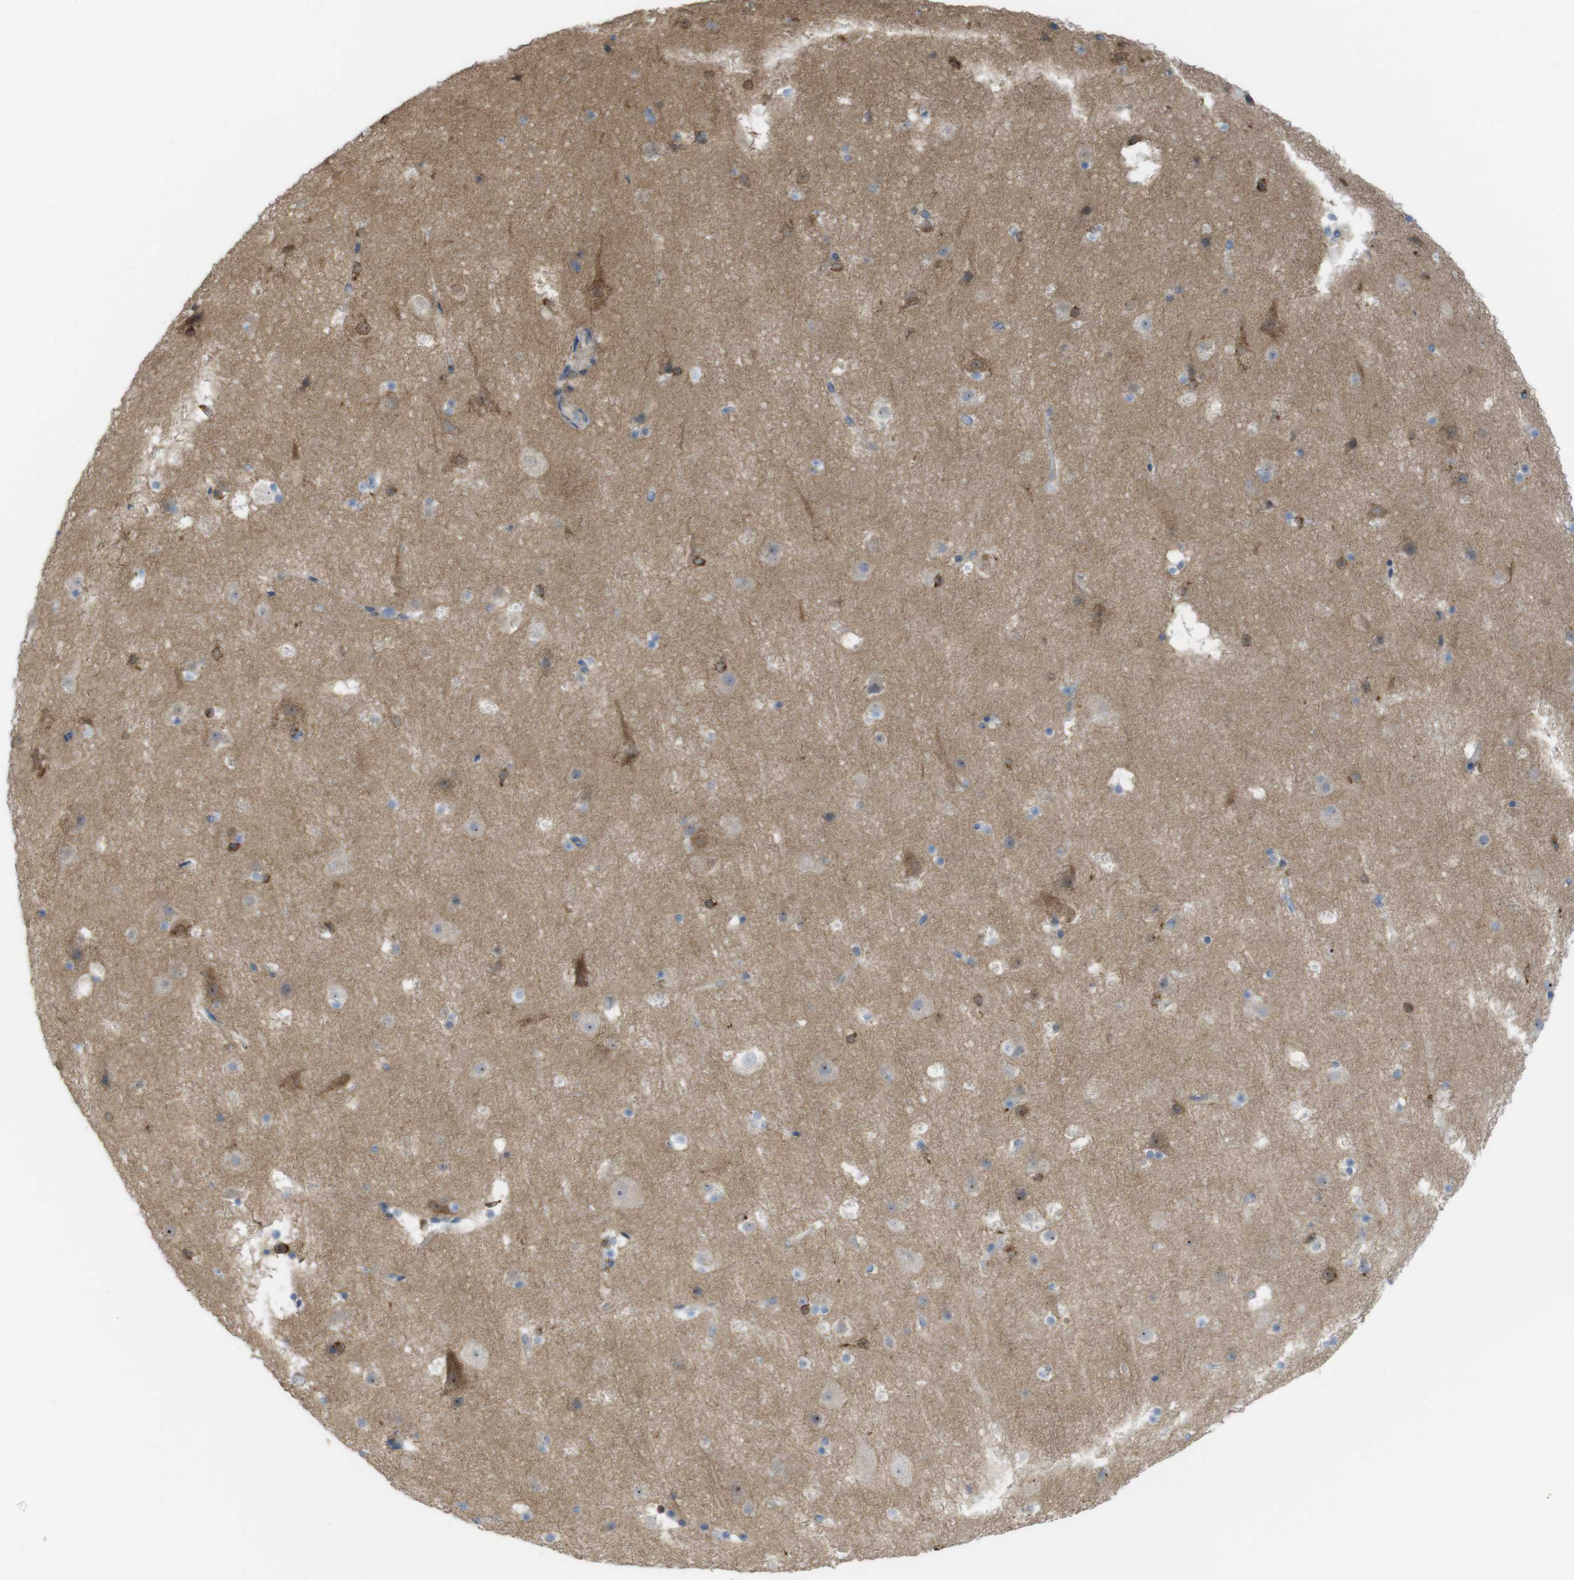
{"staining": {"intensity": "negative", "quantity": "none", "location": "none"}, "tissue": "cerebral cortex", "cell_type": "Endothelial cells", "image_type": "normal", "snomed": [{"axis": "morphology", "description": "Normal tissue, NOS"}, {"axis": "topography", "description": "Cerebral cortex"}], "caption": "Endothelial cells show no significant protein staining in unremarkable cerebral cortex. Nuclei are stained in blue.", "gene": "PRKCD", "patient": {"sex": "male", "age": 45}}